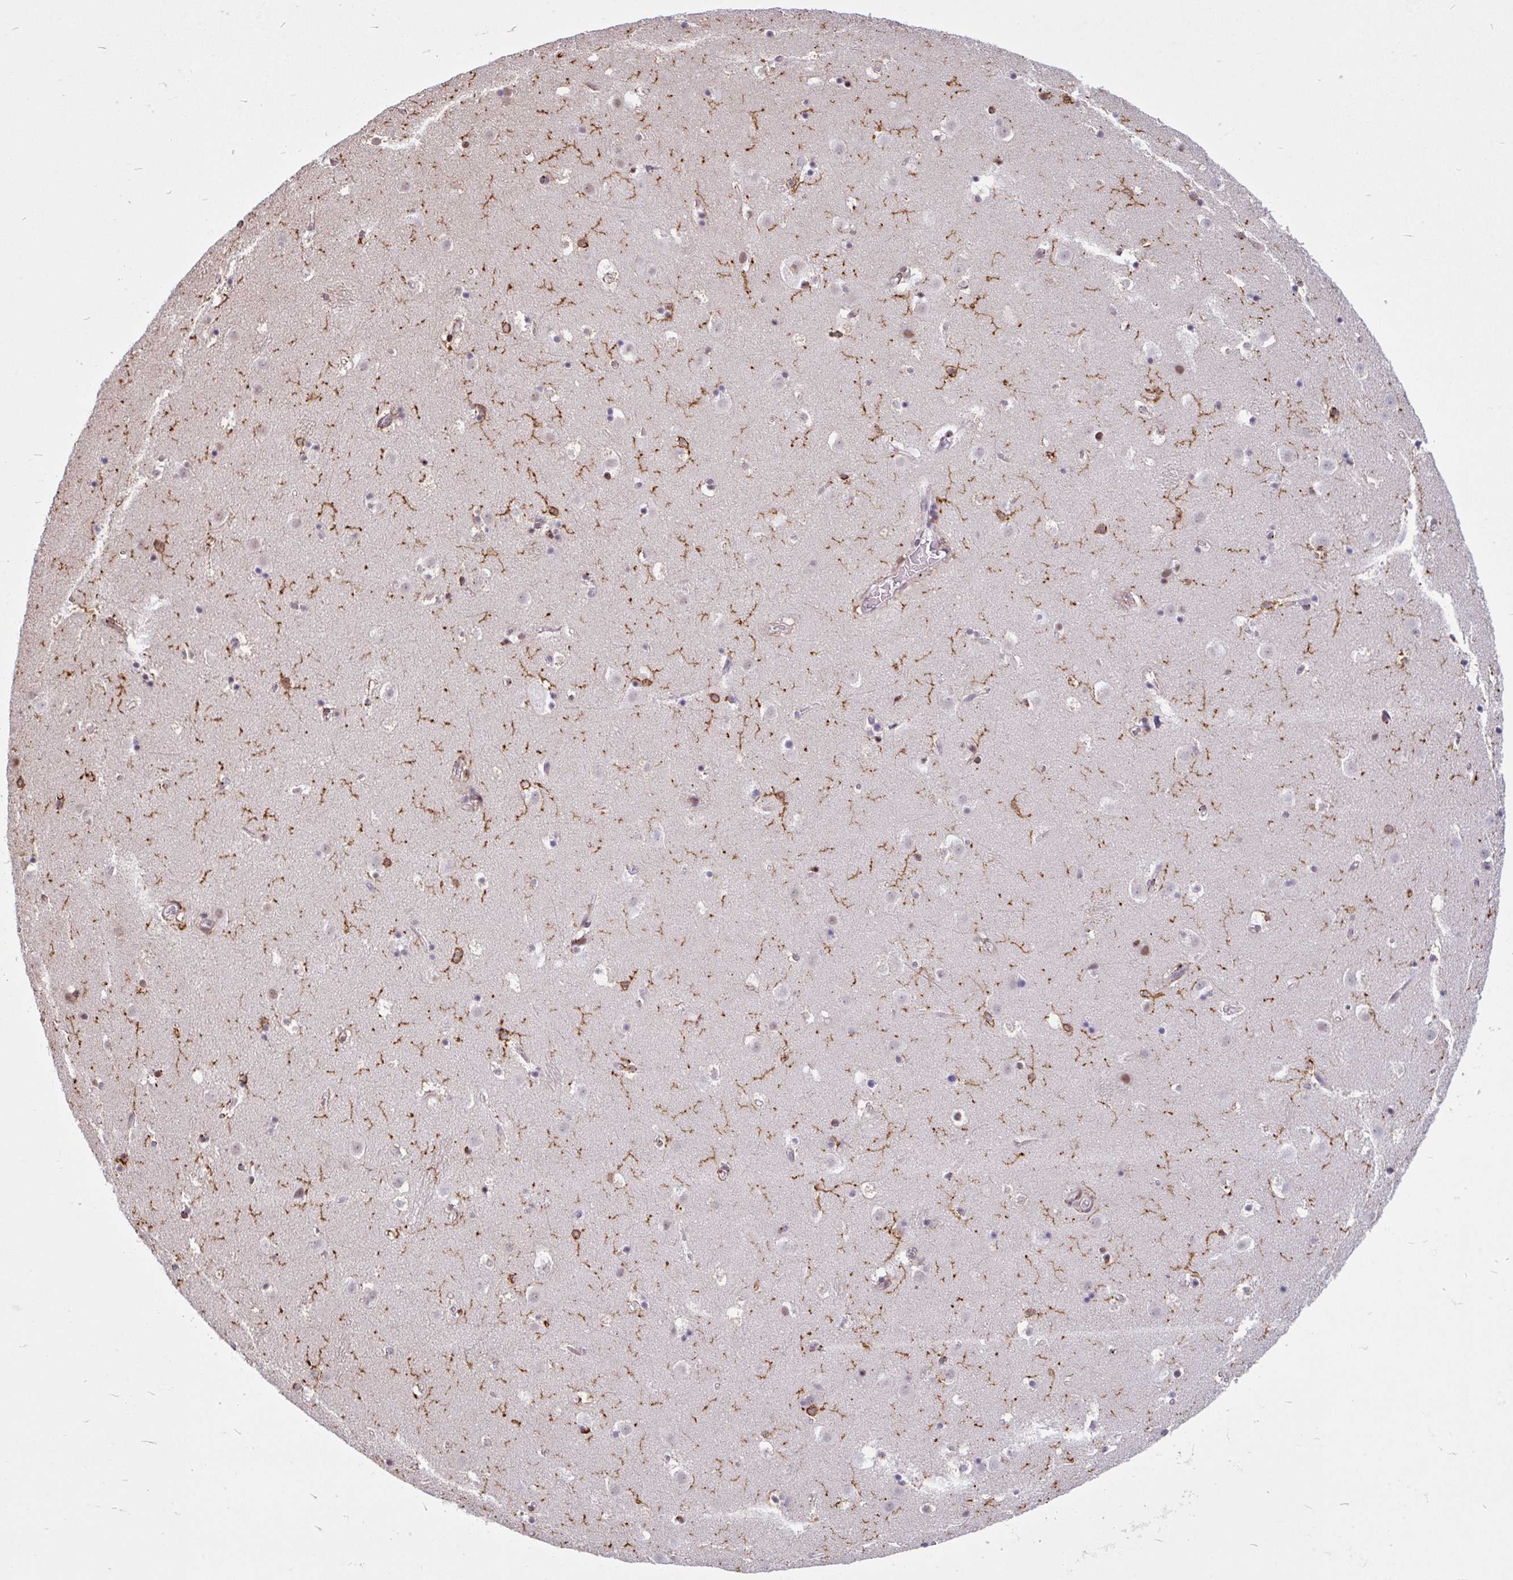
{"staining": {"intensity": "moderate", "quantity": "25%-75%", "location": "cytoplasmic/membranous,nuclear"}, "tissue": "caudate", "cell_type": "Glial cells", "image_type": "normal", "snomed": [{"axis": "morphology", "description": "Normal tissue, NOS"}, {"axis": "topography", "description": "Lateral ventricle wall"}], "caption": "Glial cells exhibit moderate cytoplasmic/membranous,nuclear positivity in approximately 25%-75% of cells in unremarkable caudate. (DAB (3,3'-diaminobenzidine) IHC with brightfield microscopy, high magnification).", "gene": "TMEM119", "patient": {"sex": "male", "age": 37}}